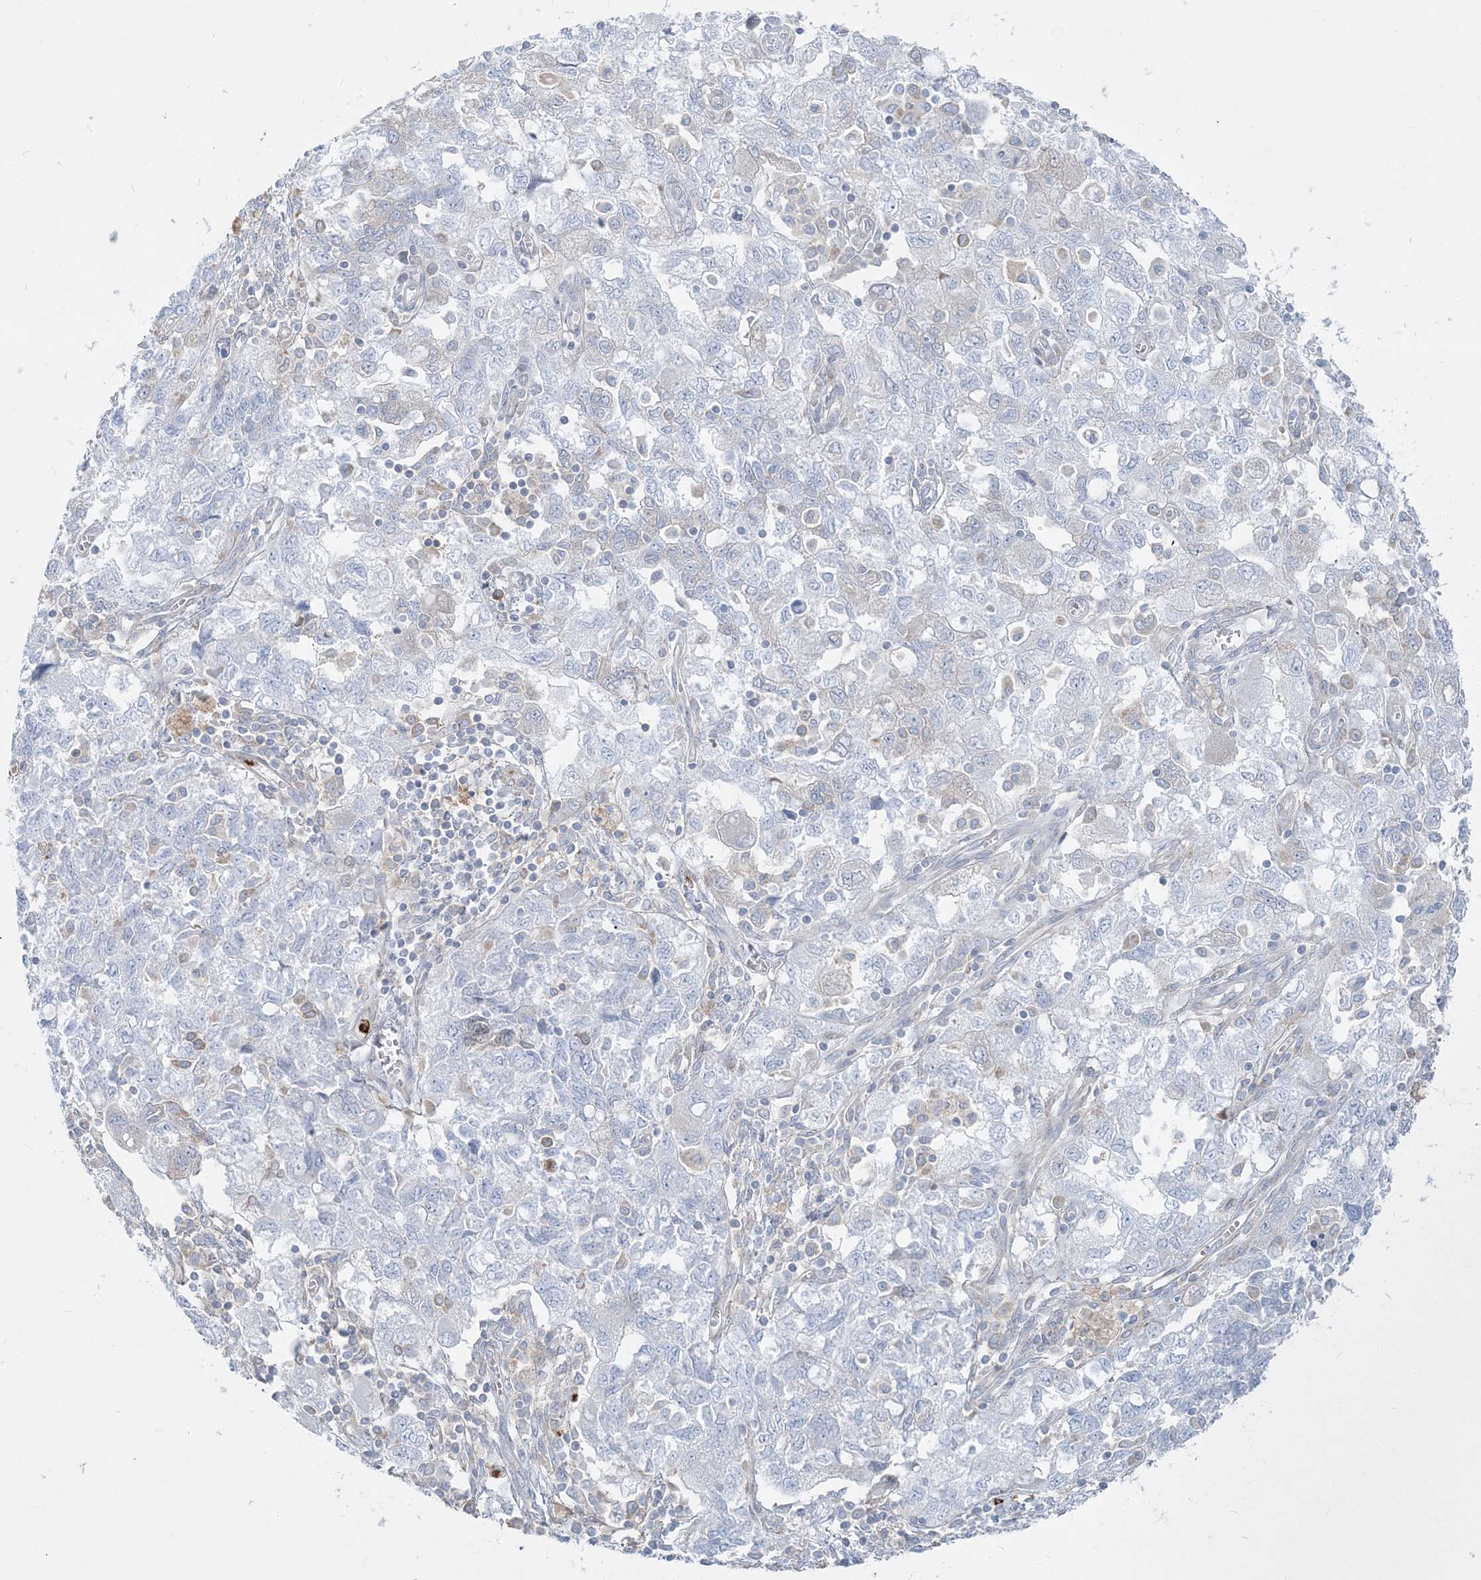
{"staining": {"intensity": "negative", "quantity": "none", "location": "none"}, "tissue": "ovarian cancer", "cell_type": "Tumor cells", "image_type": "cancer", "snomed": [{"axis": "morphology", "description": "Carcinoma, NOS"}, {"axis": "morphology", "description": "Cystadenocarcinoma, serous, NOS"}, {"axis": "topography", "description": "Ovary"}], "caption": "Tumor cells show no significant expression in ovarian cancer (serous cystadenocarcinoma).", "gene": "CCNJ", "patient": {"sex": "female", "age": 69}}